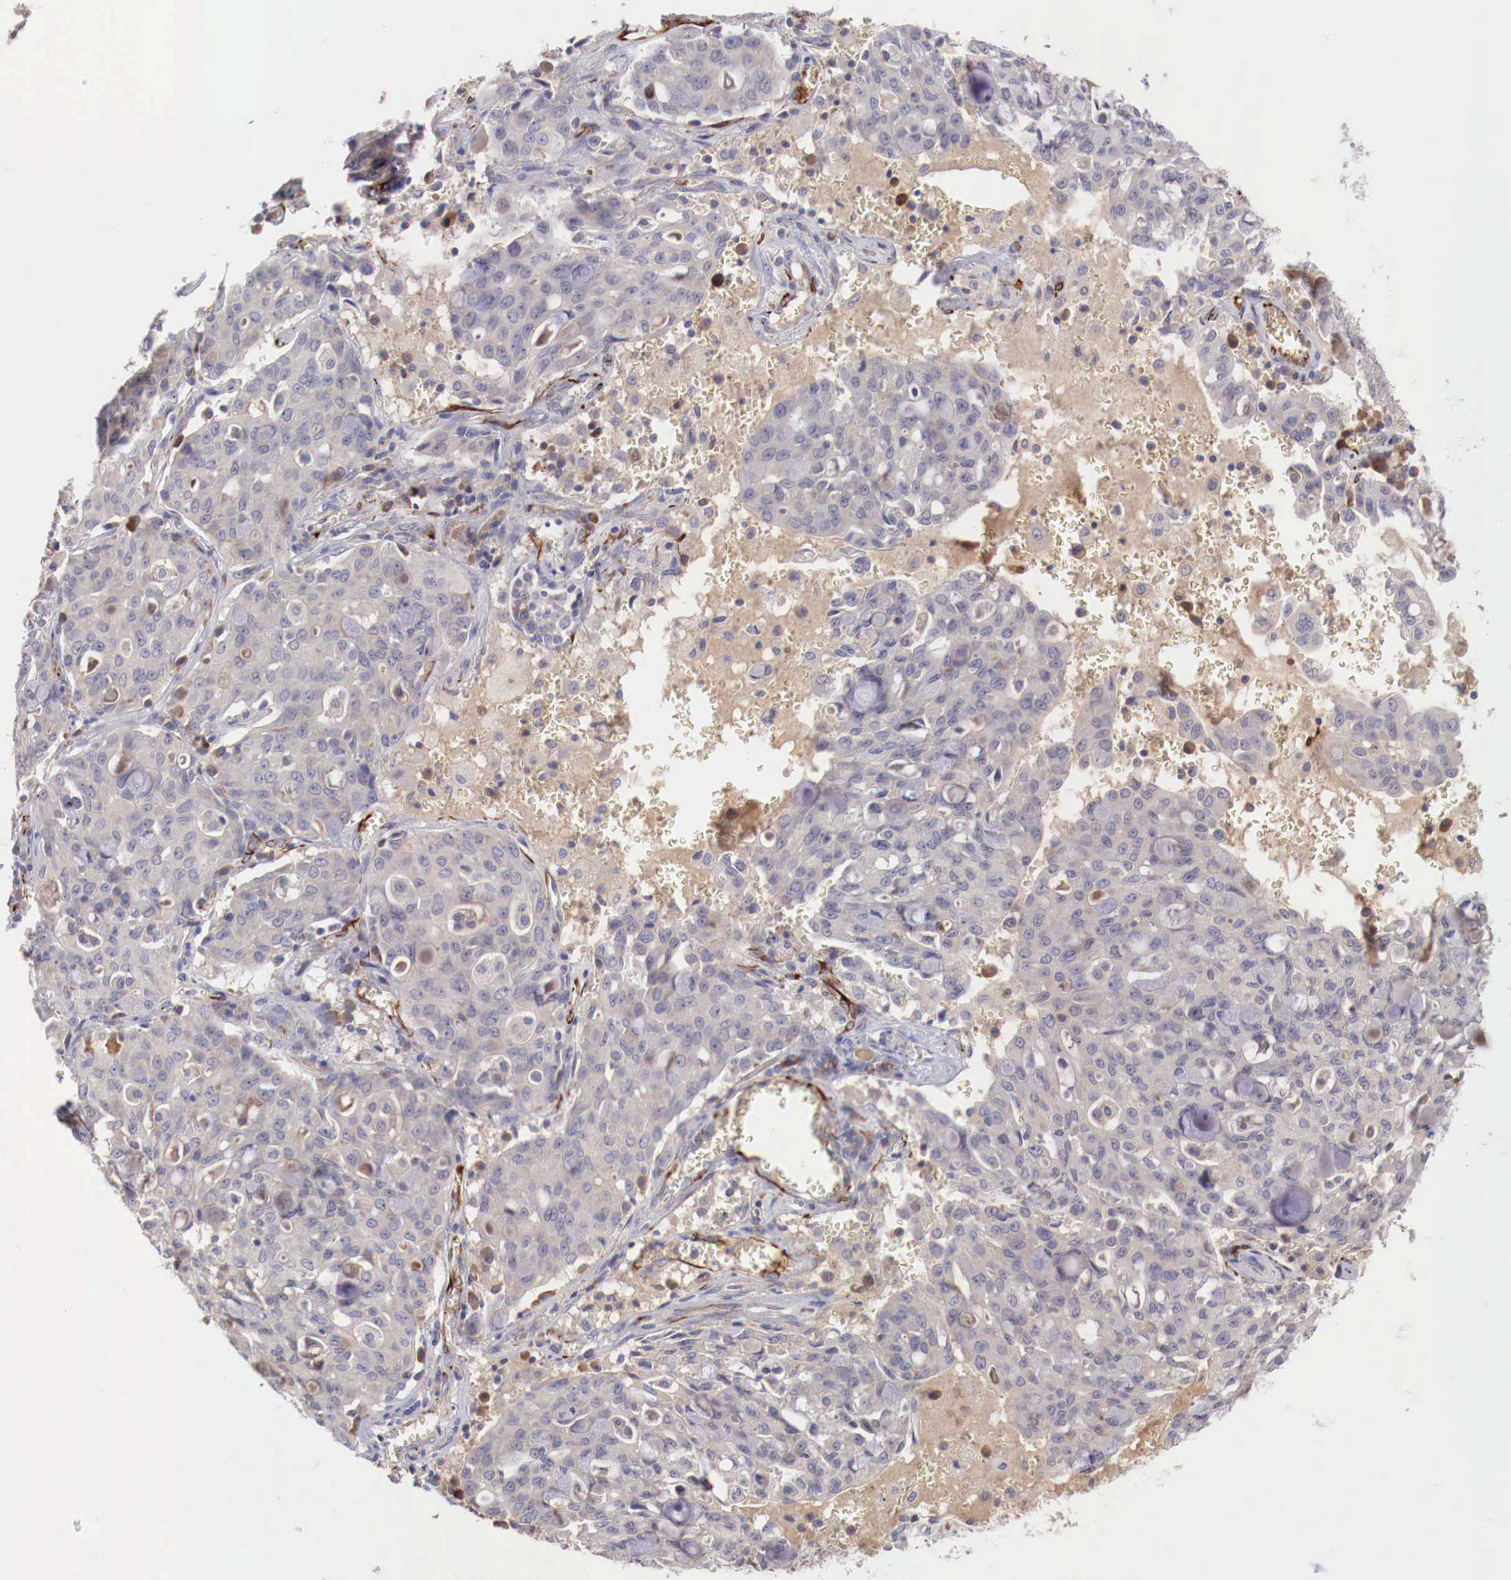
{"staining": {"intensity": "negative", "quantity": "none", "location": "none"}, "tissue": "lung cancer", "cell_type": "Tumor cells", "image_type": "cancer", "snomed": [{"axis": "morphology", "description": "Adenocarcinoma, NOS"}, {"axis": "topography", "description": "Lung"}], "caption": "The micrograph displays no staining of tumor cells in adenocarcinoma (lung).", "gene": "WT1", "patient": {"sex": "female", "age": 44}}